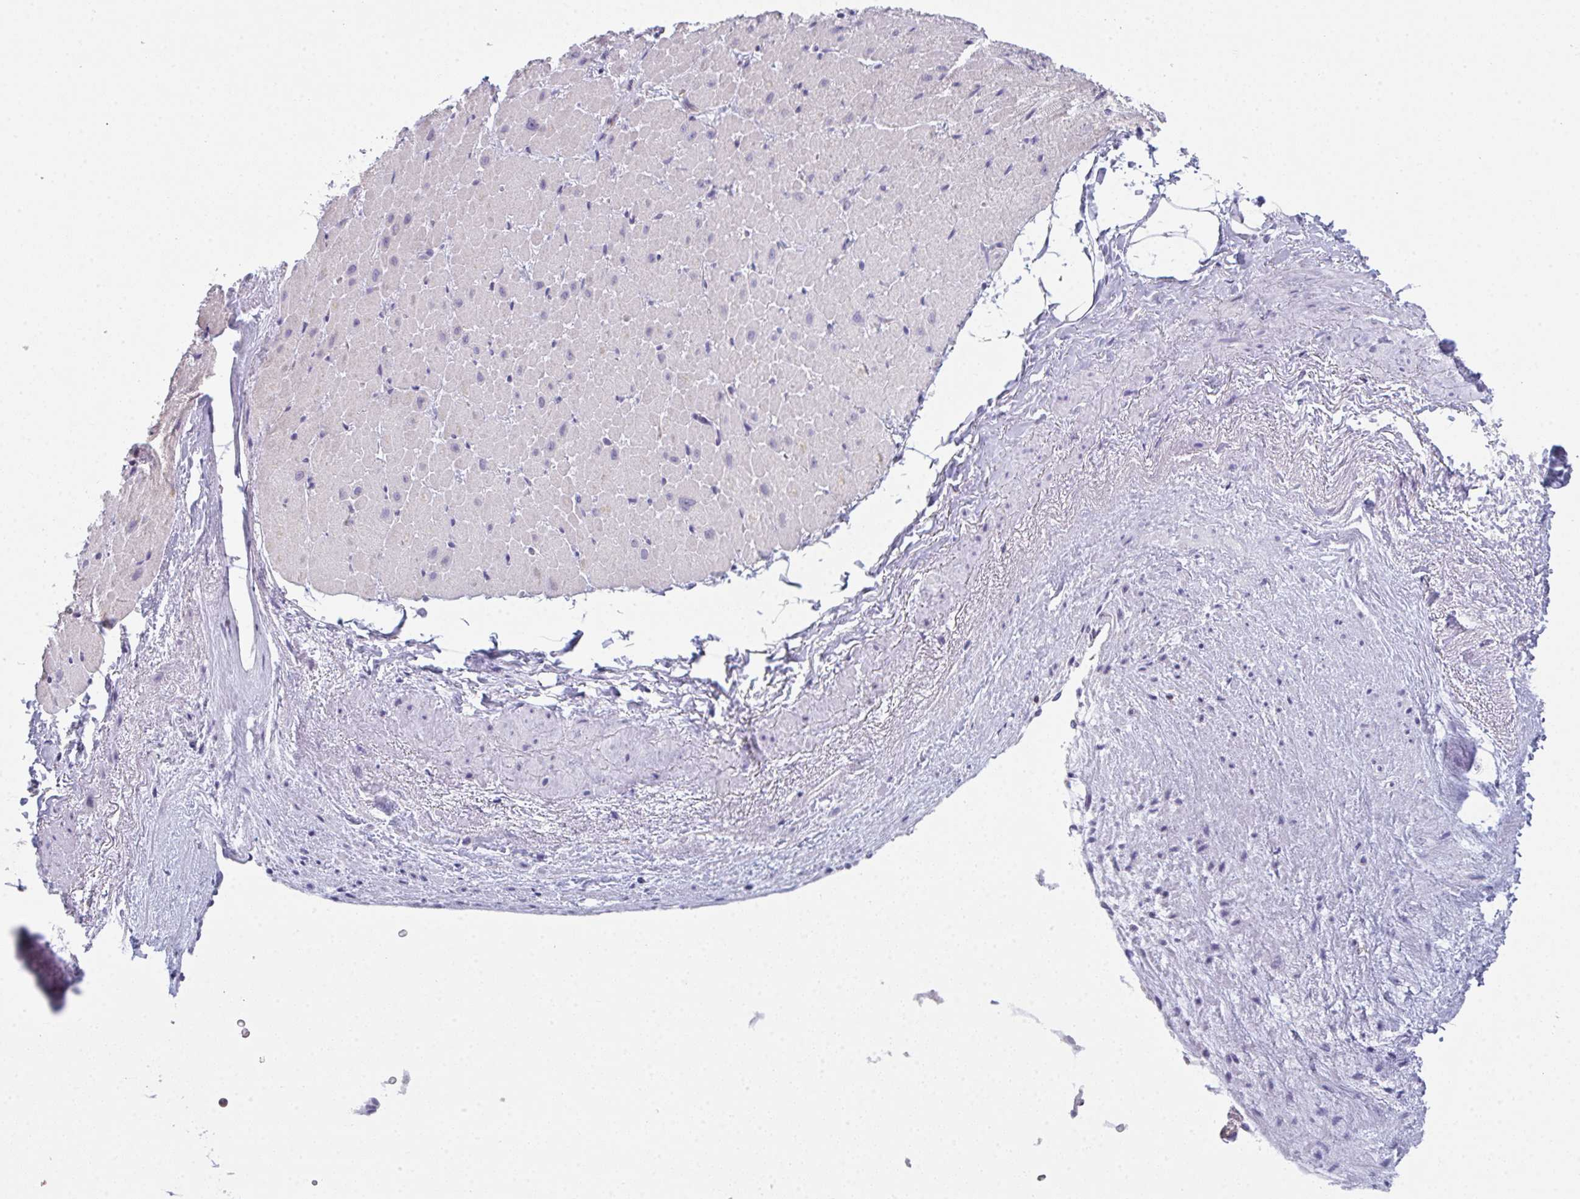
{"staining": {"intensity": "negative", "quantity": "none", "location": "none"}, "tissue": "heart muscle", "cell_type": "Cardiomyocytes", "image_type": "normal", "snomed": [{"axis": "morphology", "description": "Normal tissue, NOS"}, {"axis": "topography", "description": "Heart"}], "caption": "This photomicrograph is of normal heart muscle stained with IHC to label a protein in brown with the nuclei are counter-stained blue. There is no staining in cardiomyocytes.", "gene": "CD80", "patient": {"sex": "male", "age": 62}}